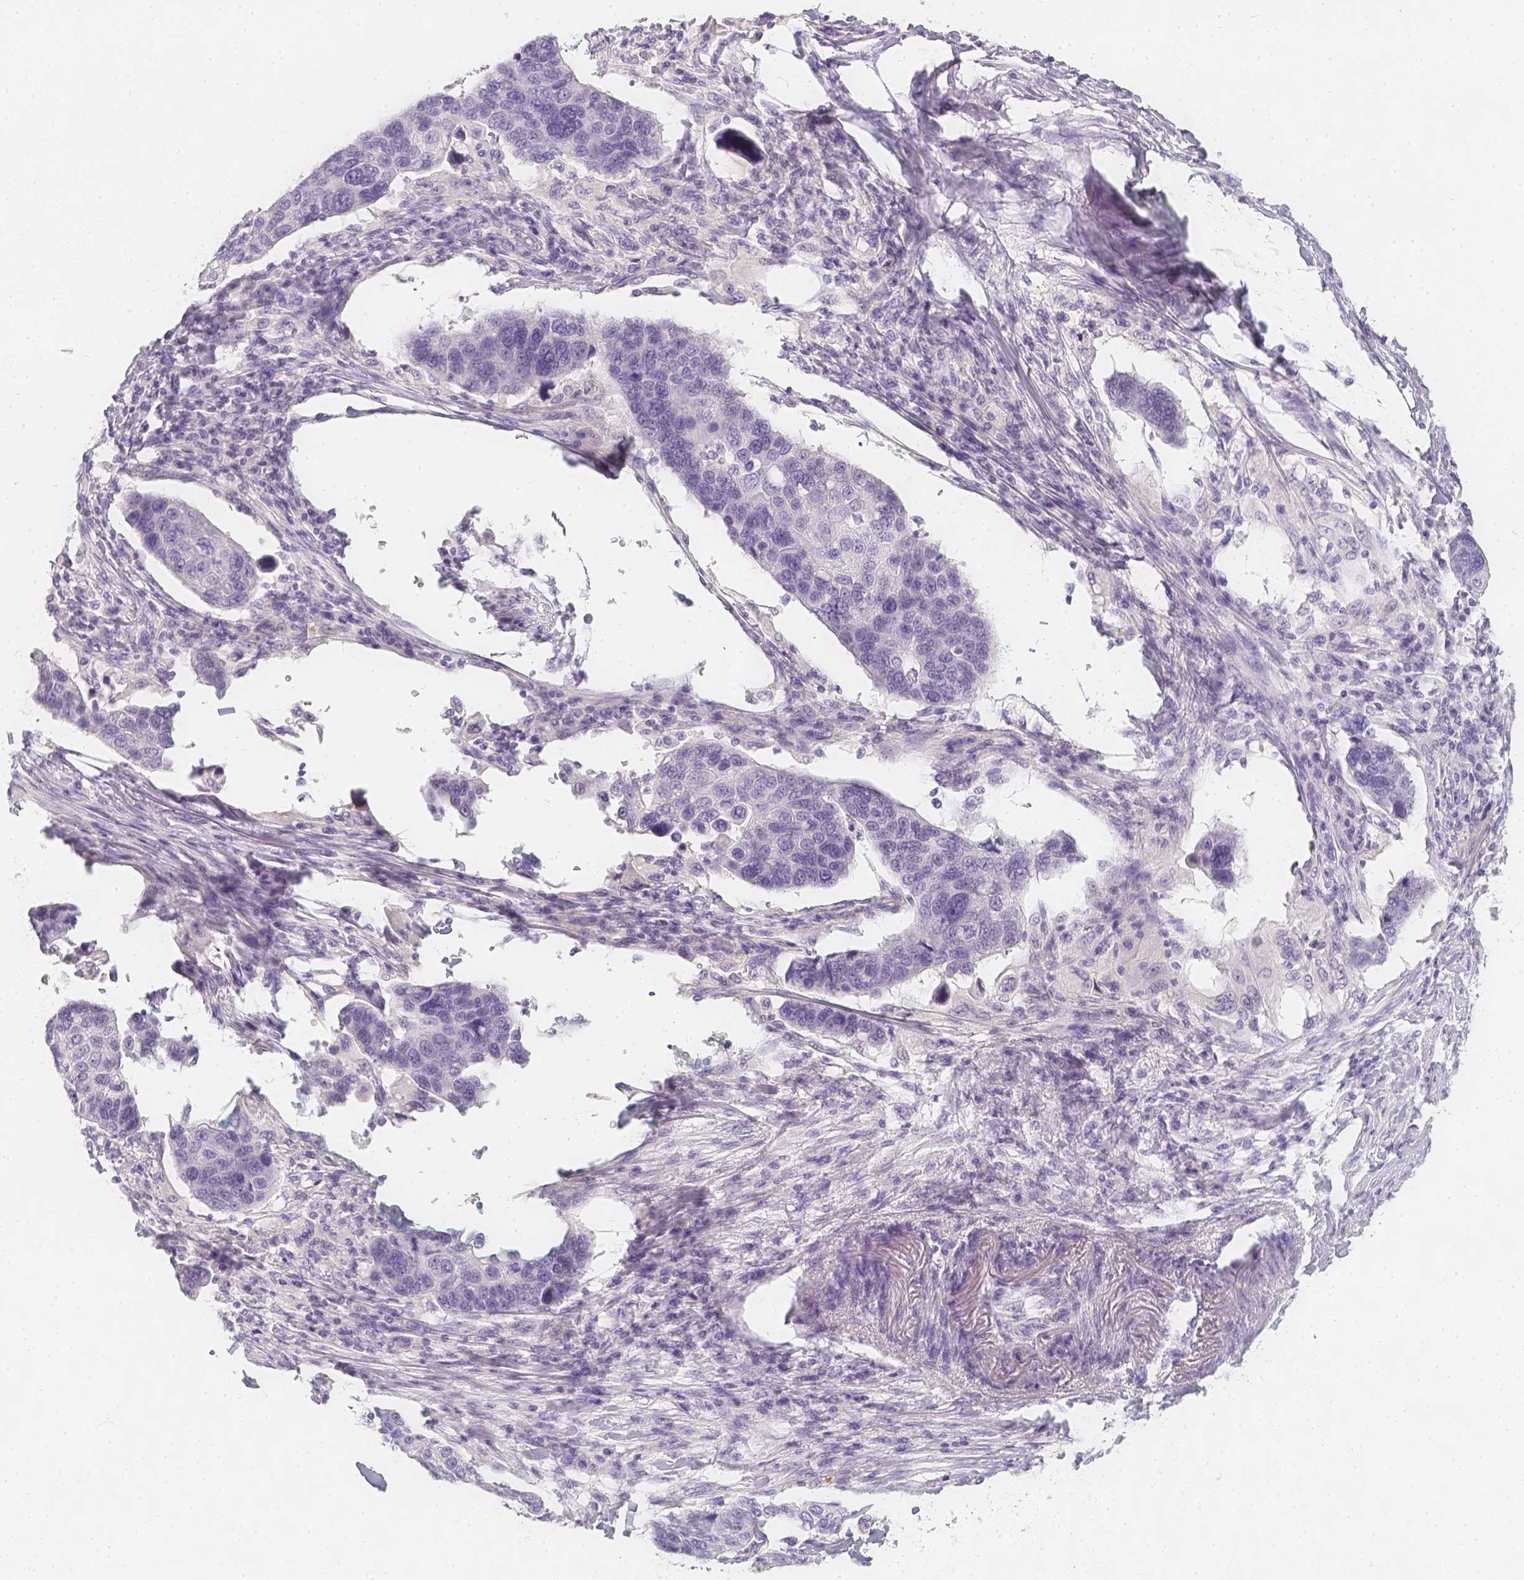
{"staining": {"intensity": "negative", "quantity": "none", "location": "none"}, "tissue": "lung cancer", "cell_type": "Tumor cells", "image_type": "cancer", "snomed": [{"axis": "morphology", "description": "Squamous cell carcinoma, NOS"}, {"axis": "topography", "description": "Lymph node"}, {"axis": "topography", "description": "Lung"}], "caption": "Immunohistochemistry of lung cancer (squamous cell carcinoma) reveals no staining in tumor cells.", "gene": "SLC18A1", "patient": {"sex": "male", "age": 61}}